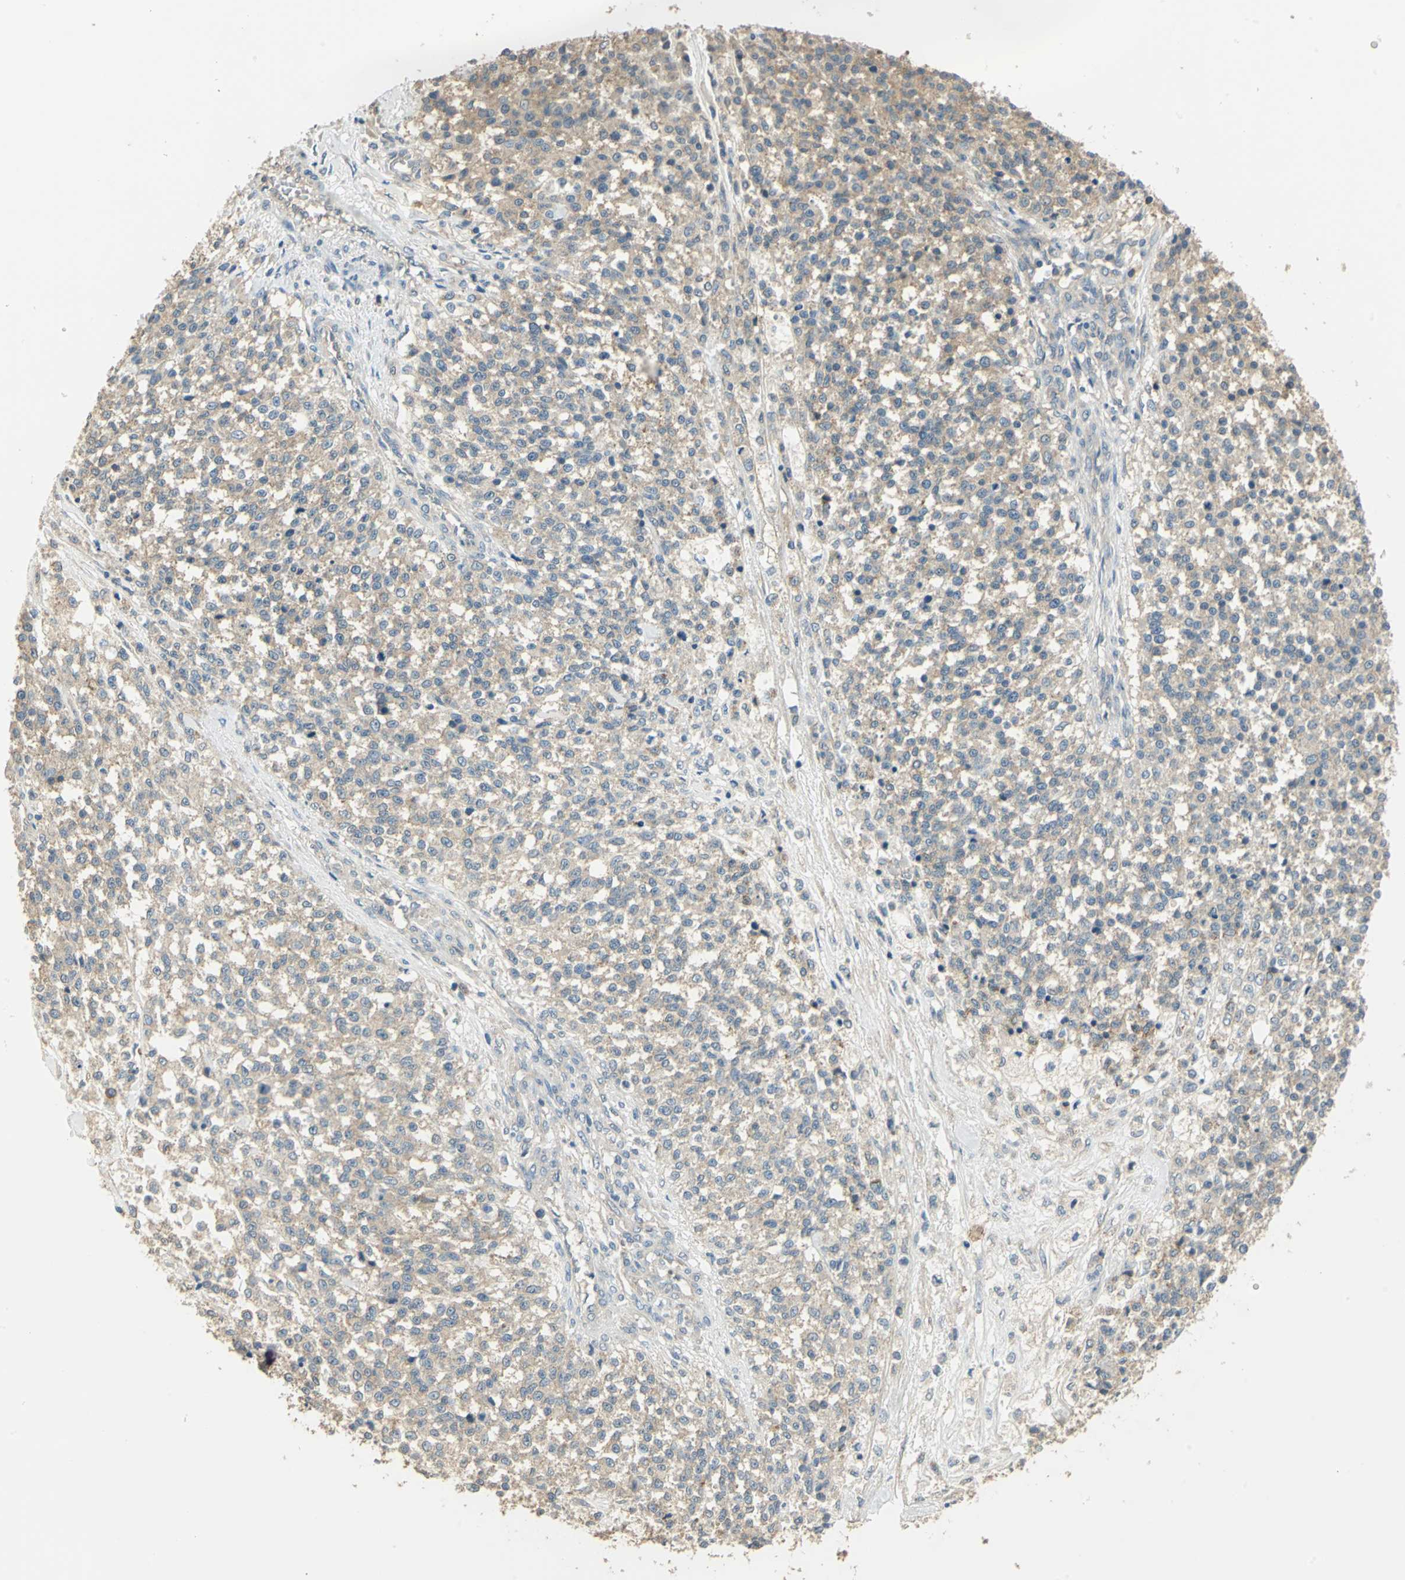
{"staining": {"intensity": "moderate", "quantity": "25%-75%", "location": "cytoplasmic/membranous"}, "tissue": "testis cancer", "cell_type": "Tumor cells", "image_type": "cancer", "snomed": [{"axis": "morphology", "description": "Seminoma, NOS"}, {"axis": "topography", "description": "Testis"}], "caption": "Testis seminoma tissue demonstrates moderate cytoplasmic/membranous positivity in about 25%-75% of tumor cells, visualized by immunohistochemistry.", "gene": "SHC2", "patient": {"sex": "male", "age": 59}}